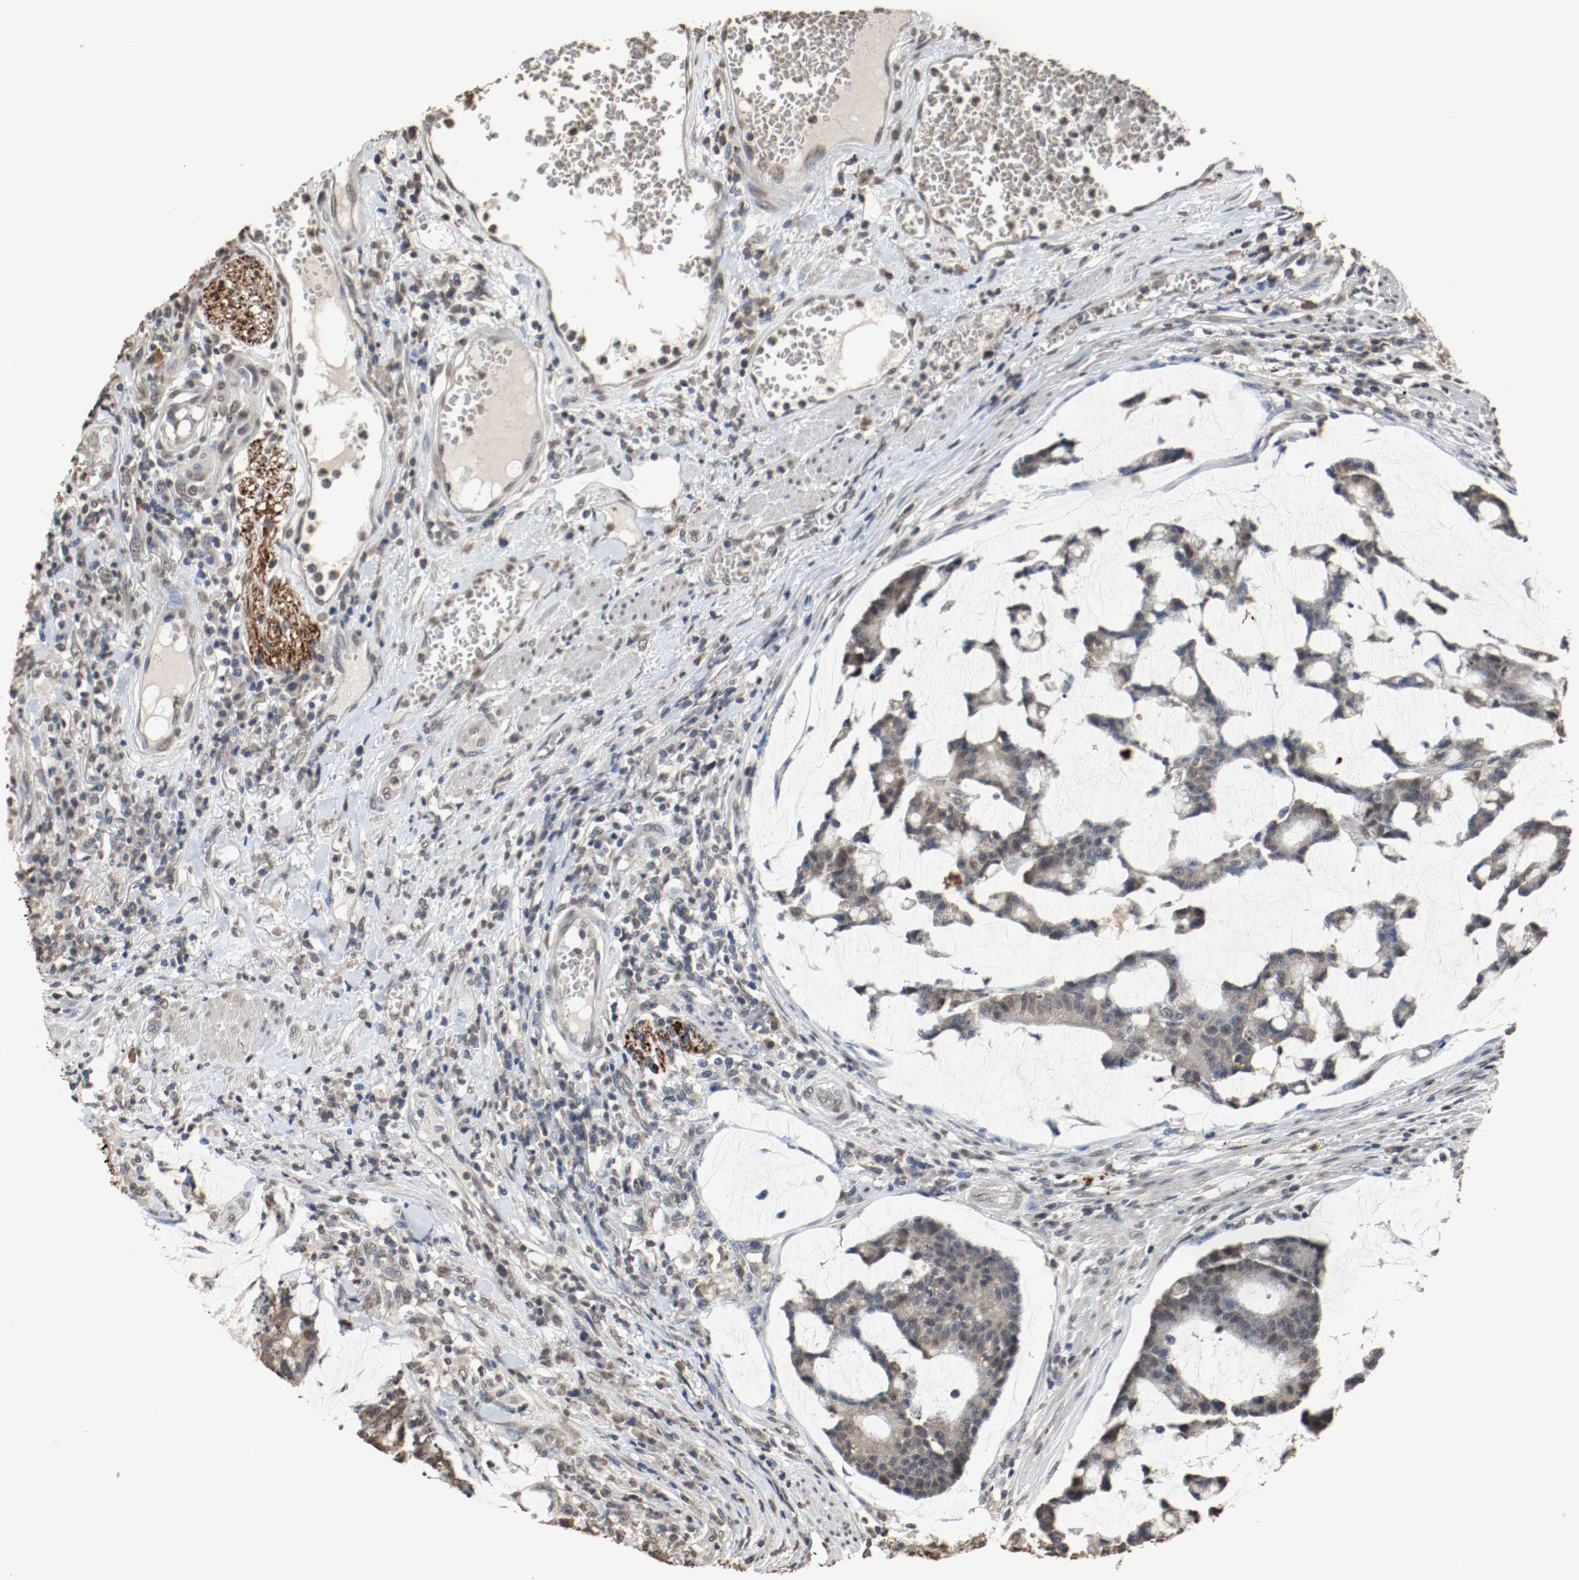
{"staining": {"intensity": "weak", "quantity": "25%-75%", "location": "cytoplasmic/membranous"}, "tissue": "colorectal cancer", "cell_type": "Tumor cells", "image_type": "cancer", "snomed": [{"axis": "morphology", "description": "Adenocarcinoma, NOS"}, {"axis": "topography", "description": "Colon"}], "caption": "A low amount of weak cytoplasmic/membranous positivity is identified in approximately 25%-75% of tumor cells in colorectal cancer (adenocarcinoma) tissue.", "gene": "RTN4", "patient": {"sex": "female", "age": 84}}